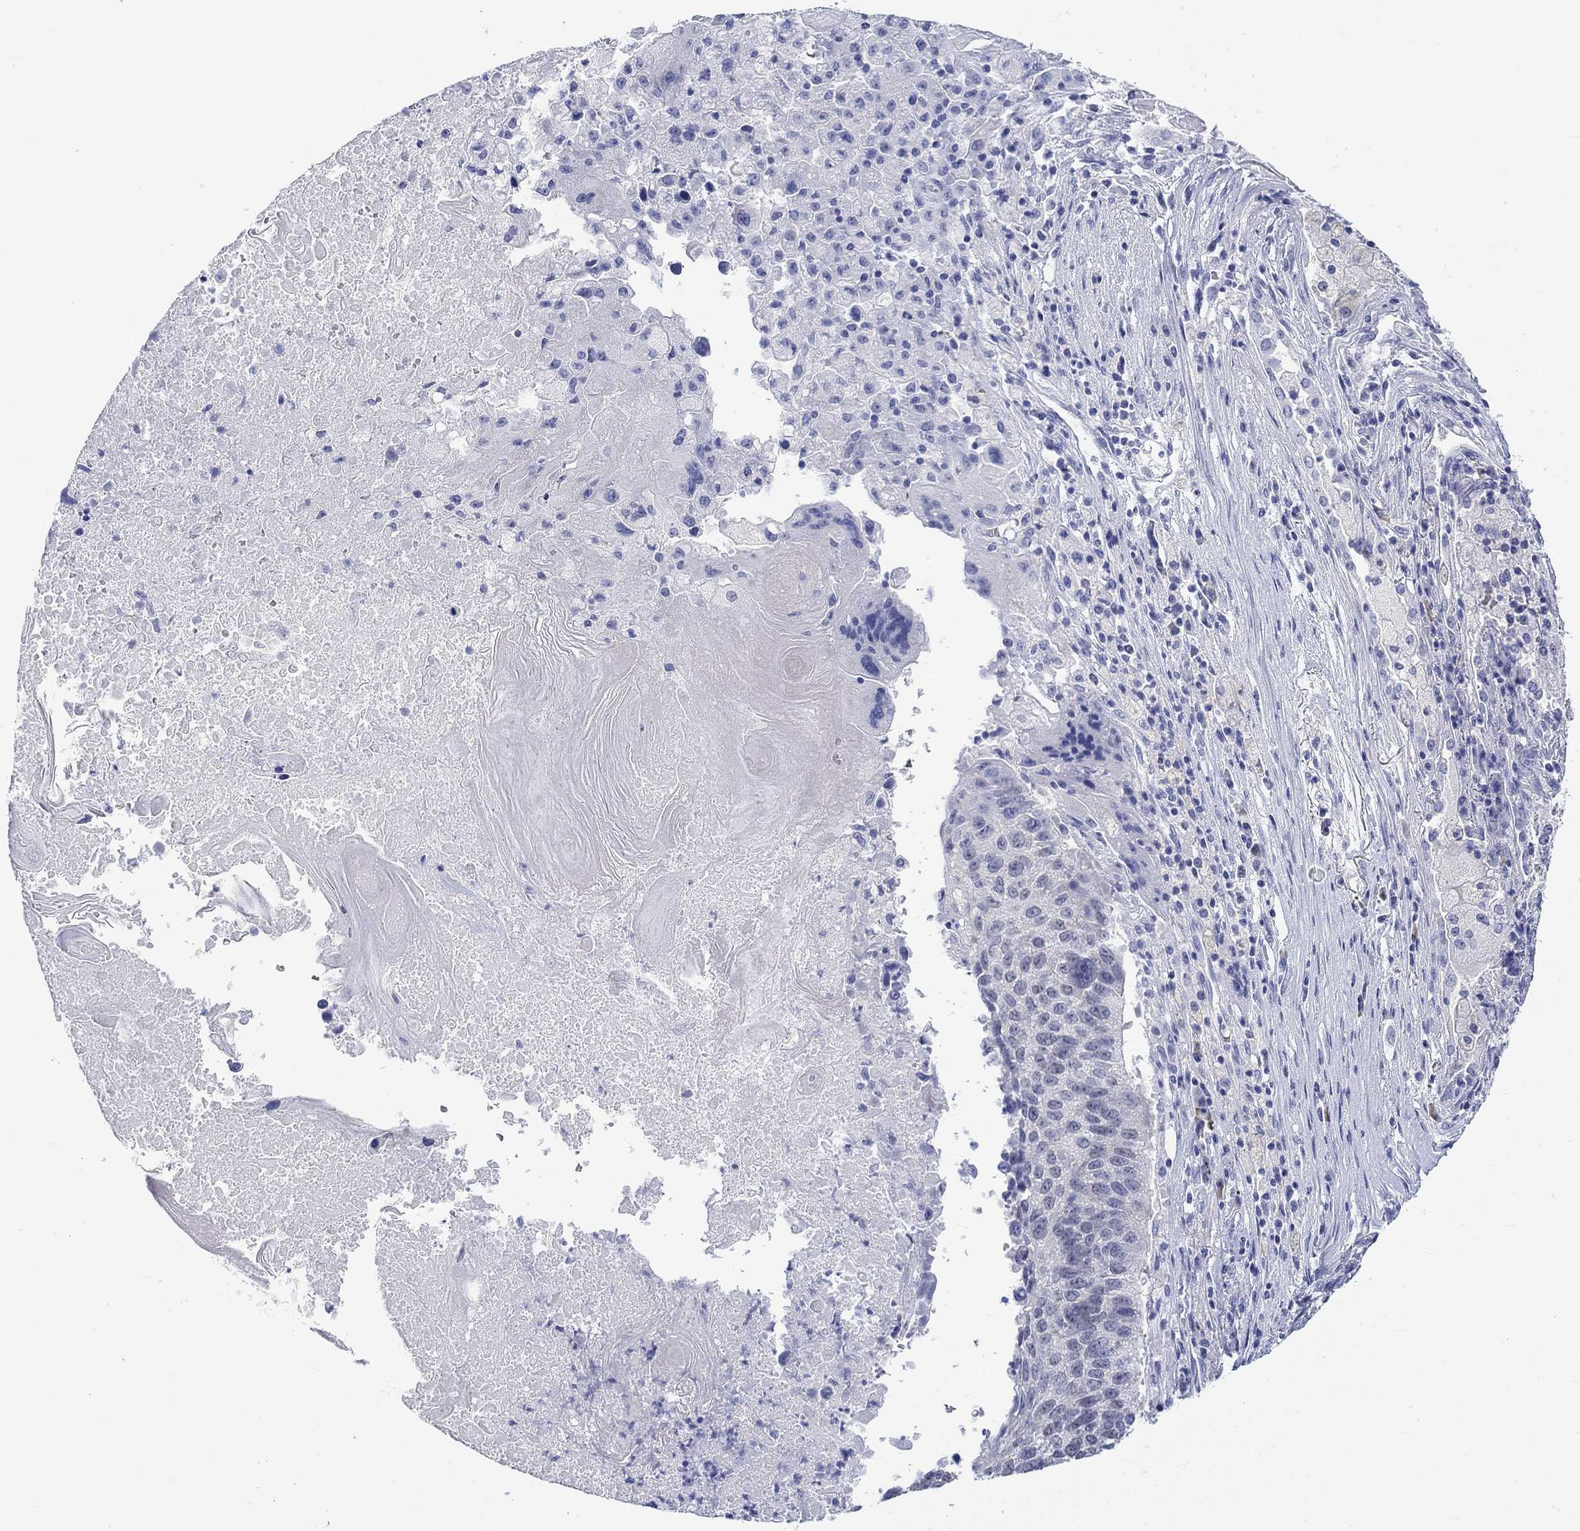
{"staining": {"intensity": "negative", "quantity": "none", "location": "none"}, "tissue": "lung cancer", "cell_type": "Tumor cells", "image_type": "cancer", "snomed": [{"axis": "morphology", "description": "Squamous cell carcinoma, NOS"}, {"axis": "topography", "description": "Lung"}], "caption": "This is an immunohistochemistry histopathology image of human squamous cell carcinoma (lung). There is no expression in tumor cells.", "gene": "MSI1", "patient": {"sex": "male", "age": 73}}